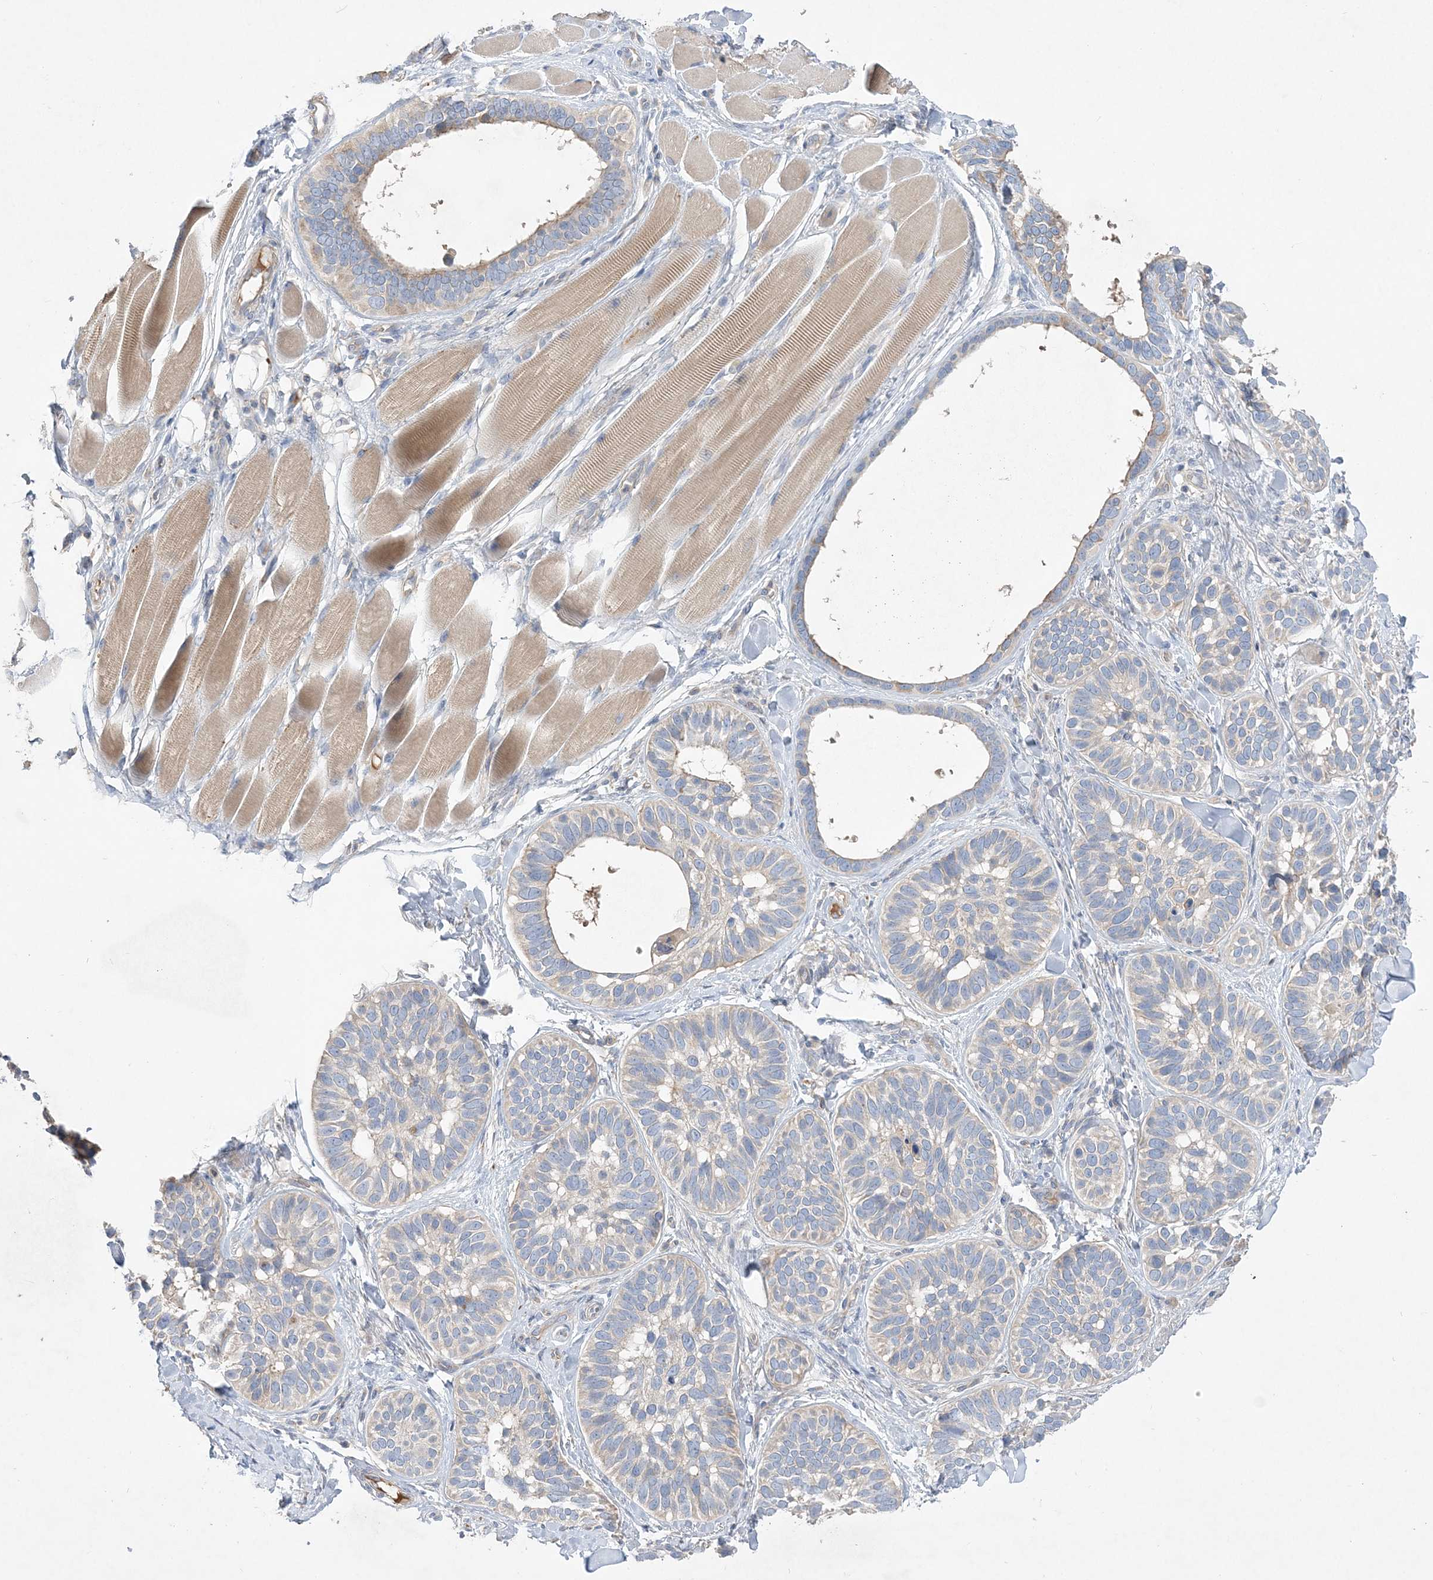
{"staining": {"intensity": "negative", "quantity": "none", "location": "none"}, "tissue": "skin cancer", "cell_type": "Tumor cells", "image_type": "cancer", "snomed": [{"axis": "morphology", "description": "Basal cell carcinoma"}, {"axis": "topography", "description": "Skin"}], "caption": "Immunohistochemical staining of skin basal cell carcinoma shows no significant positivity in tumor cells. Brightfield microscopy of immunohistochemistry stained with DAB (brown) and hematoxylin (blue), captured at high magnification.", "gene": "ADCK2", "patient": {"sex": "male", "age": 62}}